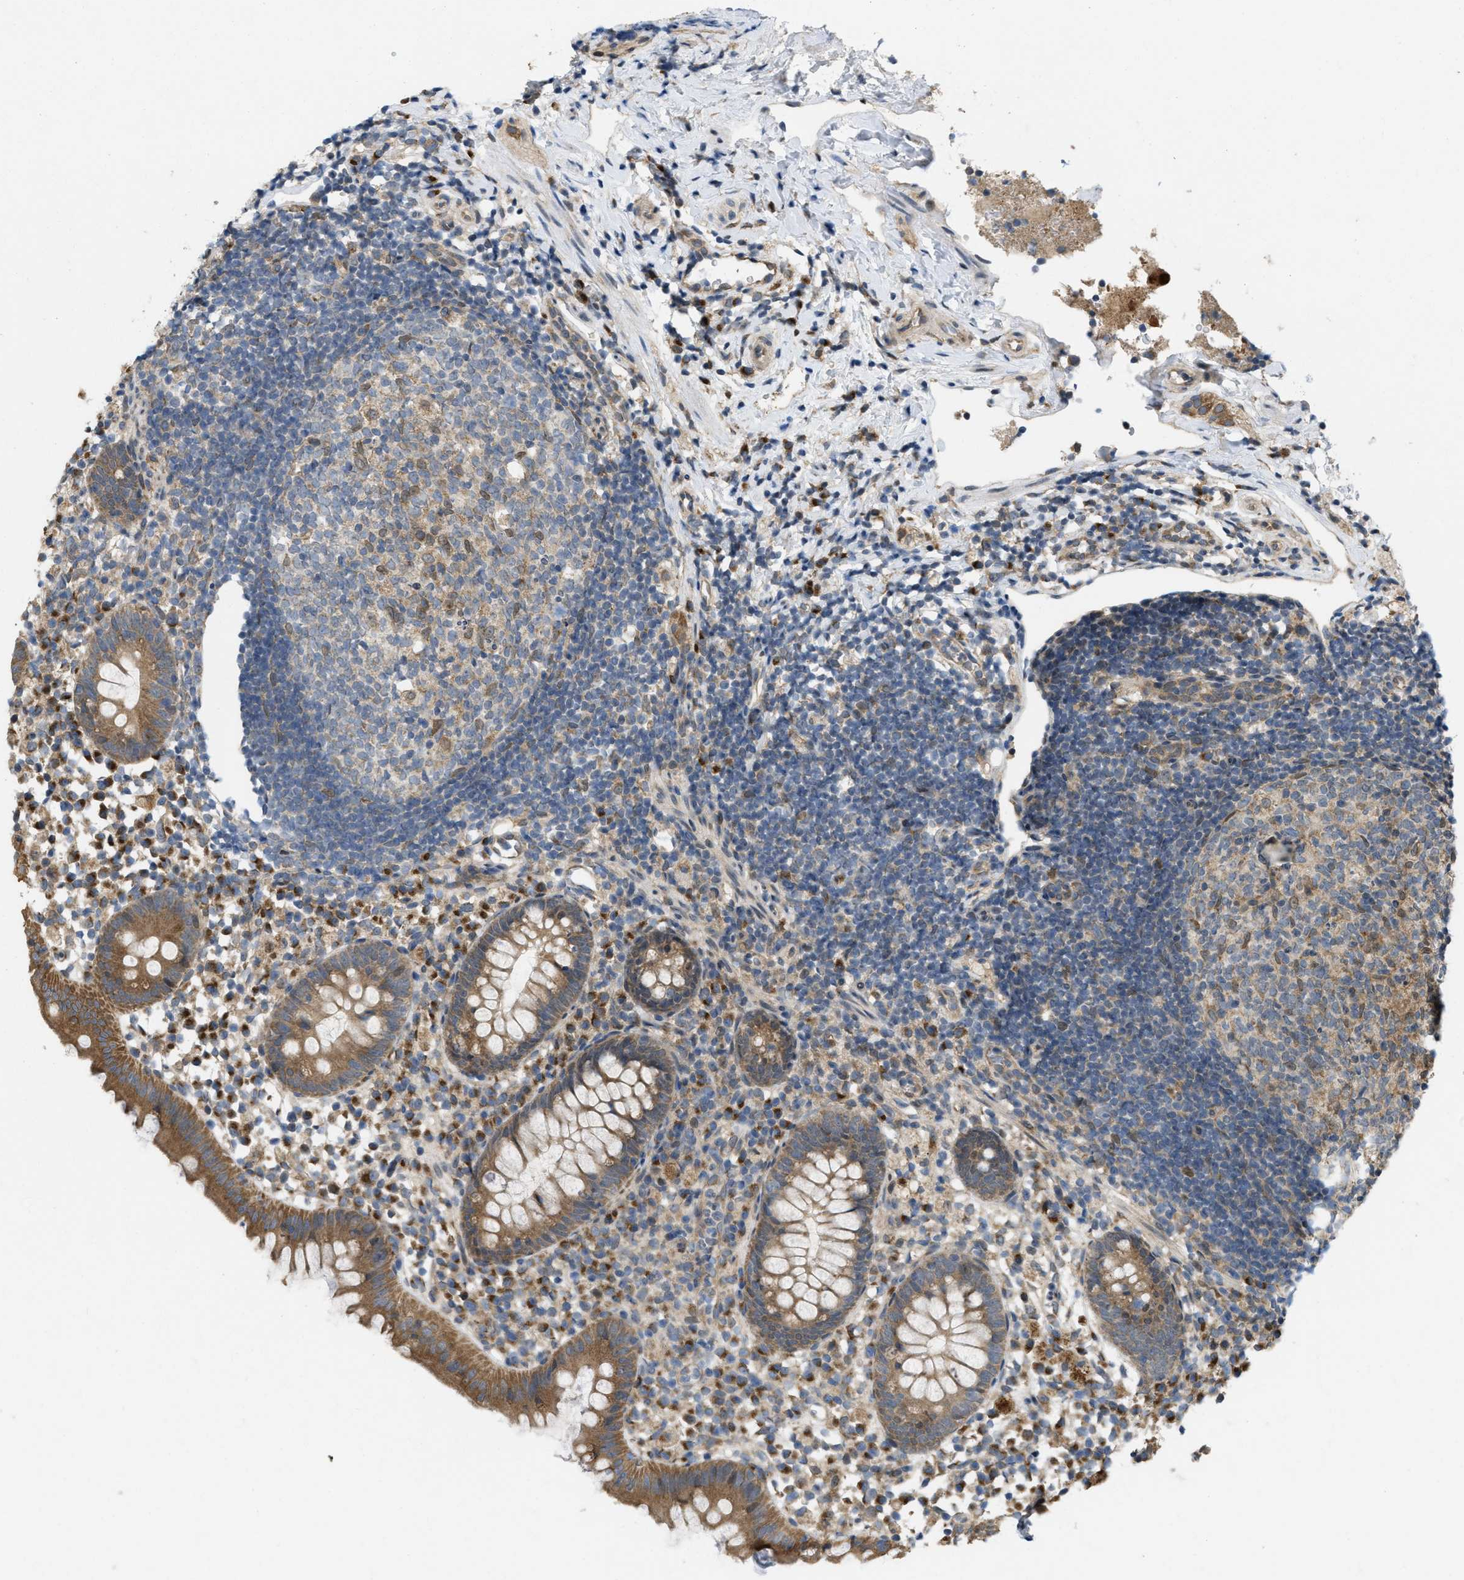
{"staining": {"intensity": "moderate", "quantity": "25%-75%", "location": "cytoplasmic/membranous"}, "tissue": "appendix", "cell_type": "Glandular cells", "image_type": "normal", "snomed": [{"axis": "morphology", "description": "Normal tissue, NOS"}, {"axis": "topography", "description": "Appendix"}], "caption": "Protein staining reveals moderate cytoplasmic/membranous positivity in approximately 25%-75% of glandular cells in normal appendix. (DAB (3,3'-diaminobenzidine) IHC with brightfield microscopy, high magnification).", "gene": "IFNLR1", "patient": {"sex": "female", "age": 20}}